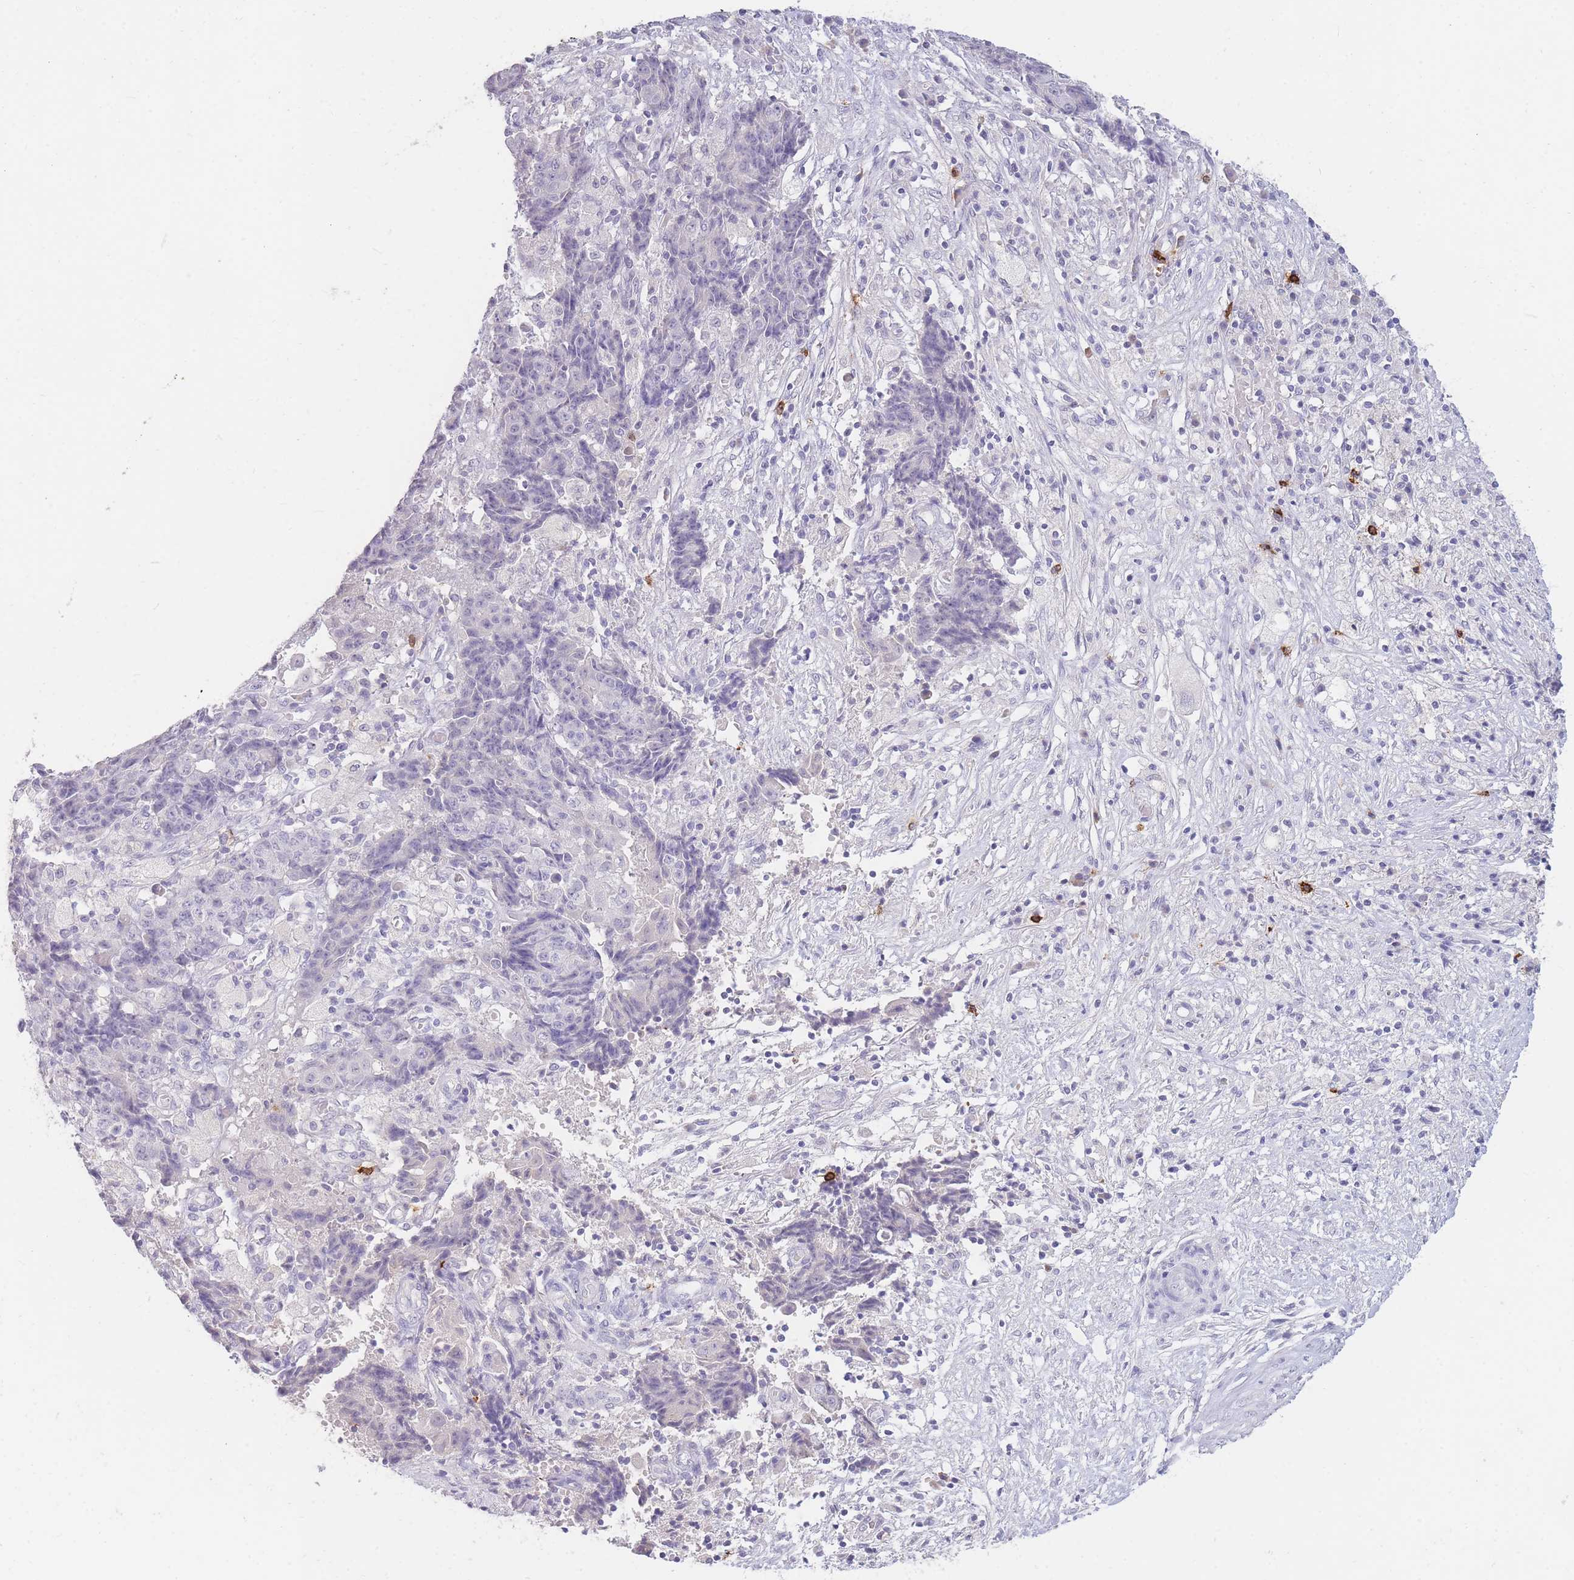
{"staining": {"intensity": "negative", "quantity": "none", "location": "none"}, "tissue": "ovarian cancer", "cell_type": "Tumor cells", "image_type": "cancer", "snomed": [{"axis": "morphology", "description": "Carcinoma, endometroid"}, {"axis": "topography", "description": "Ovary"}], "caption": "Immunohistochemical staining of endometroid carcinoma (ovarian) exhibits no significant staining in tumor cells.", "gene": "TPSD1", "patient": {"sex": "female", "age": 42}}